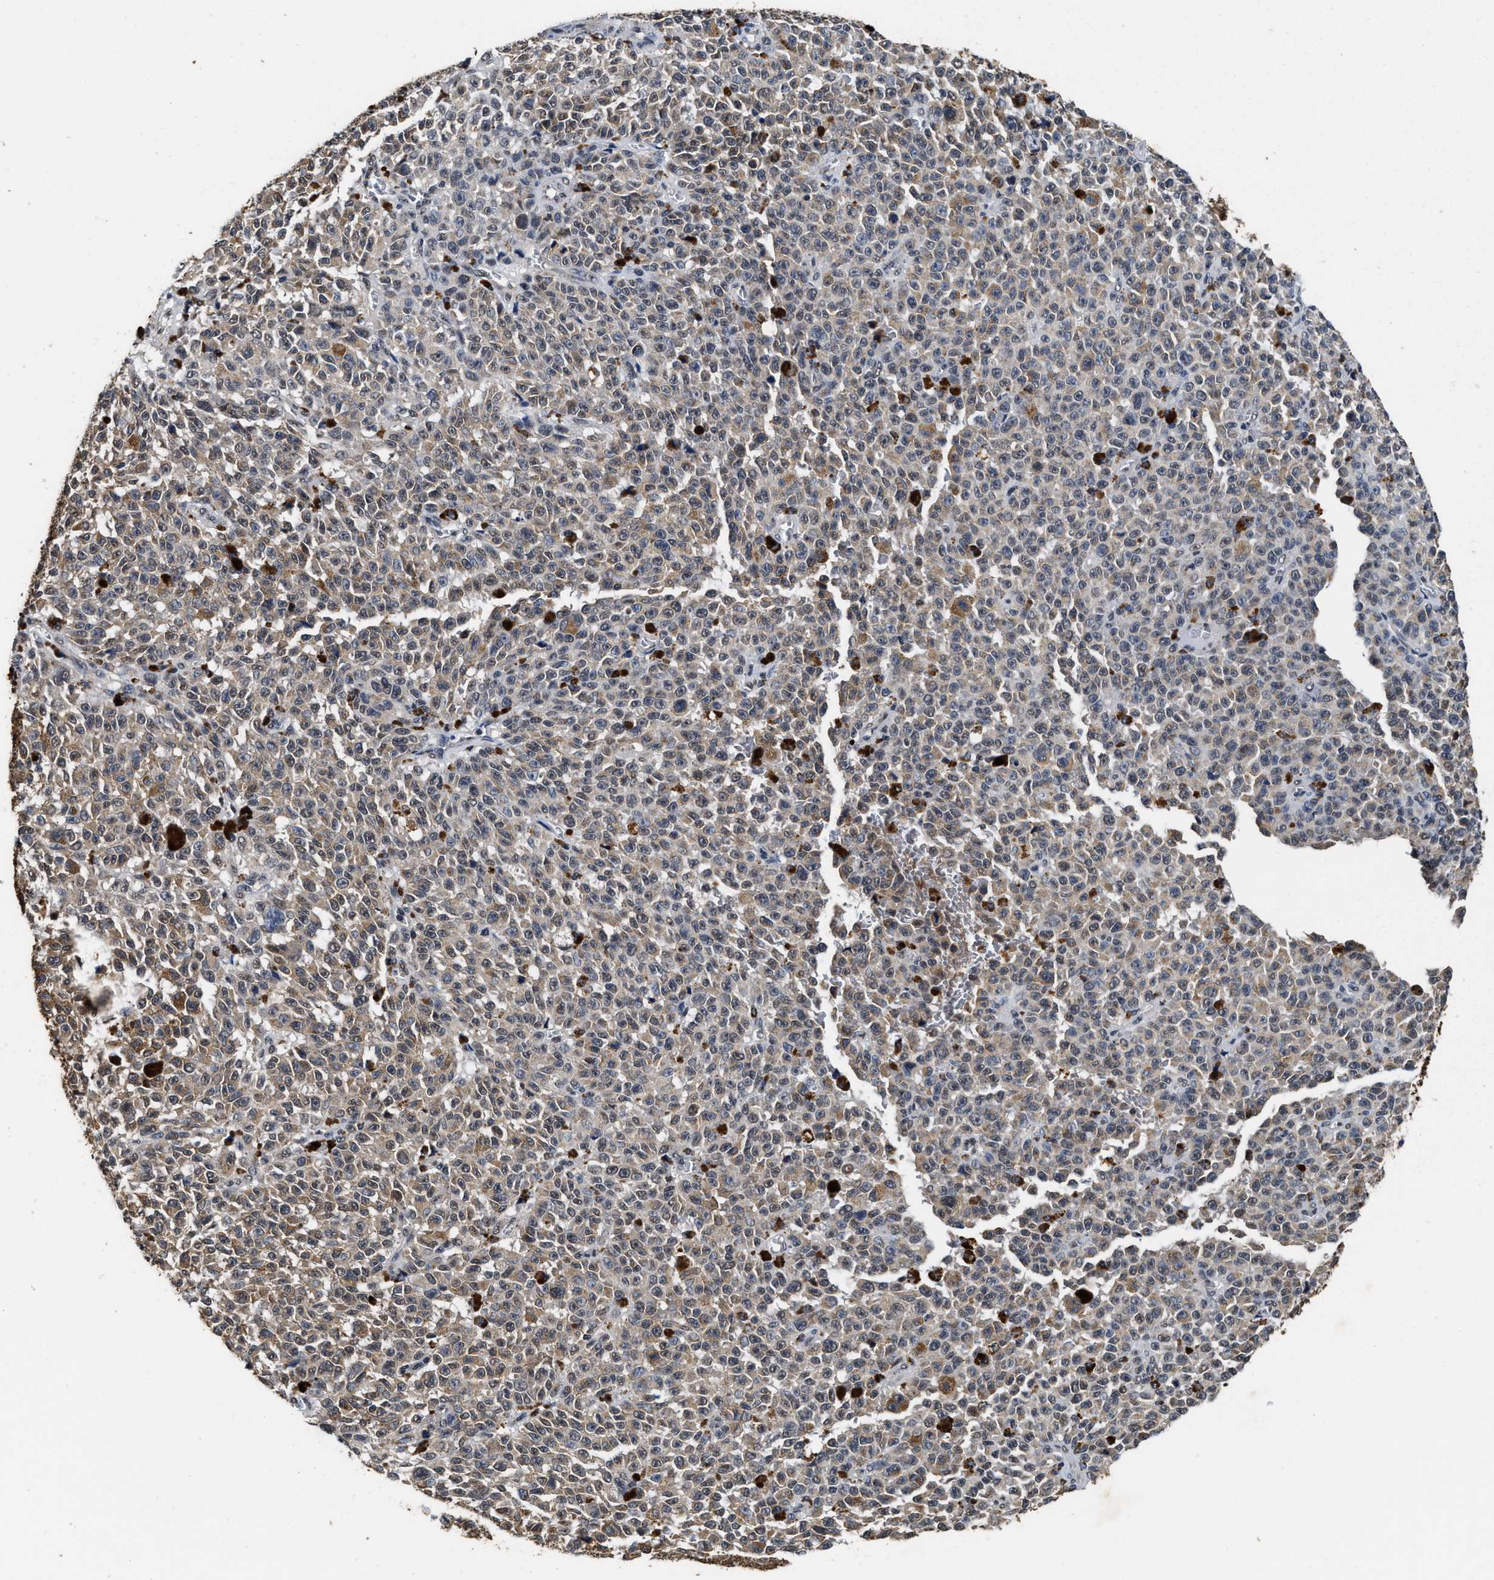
{"staining": {"intensity": "weak", "quantity": "25%-75%", "location": "cytoplasmic/membranous"}, "tissue": "melanoma", "cell_type": "Tumor cells", "image_type": "cancer", "snomed": [{"axis": "morphology", "description": "Malignant melanoma, NOS"}, {"axis": "topography", "description": "Skin"}], "caption": "The immunohistochemical stain highlights weak cytoplasmic/membranous positivity in tumor cells of melanoma tissue.", "gene": "ACOX1", "patient": {"sex": "female", "age": 82}}